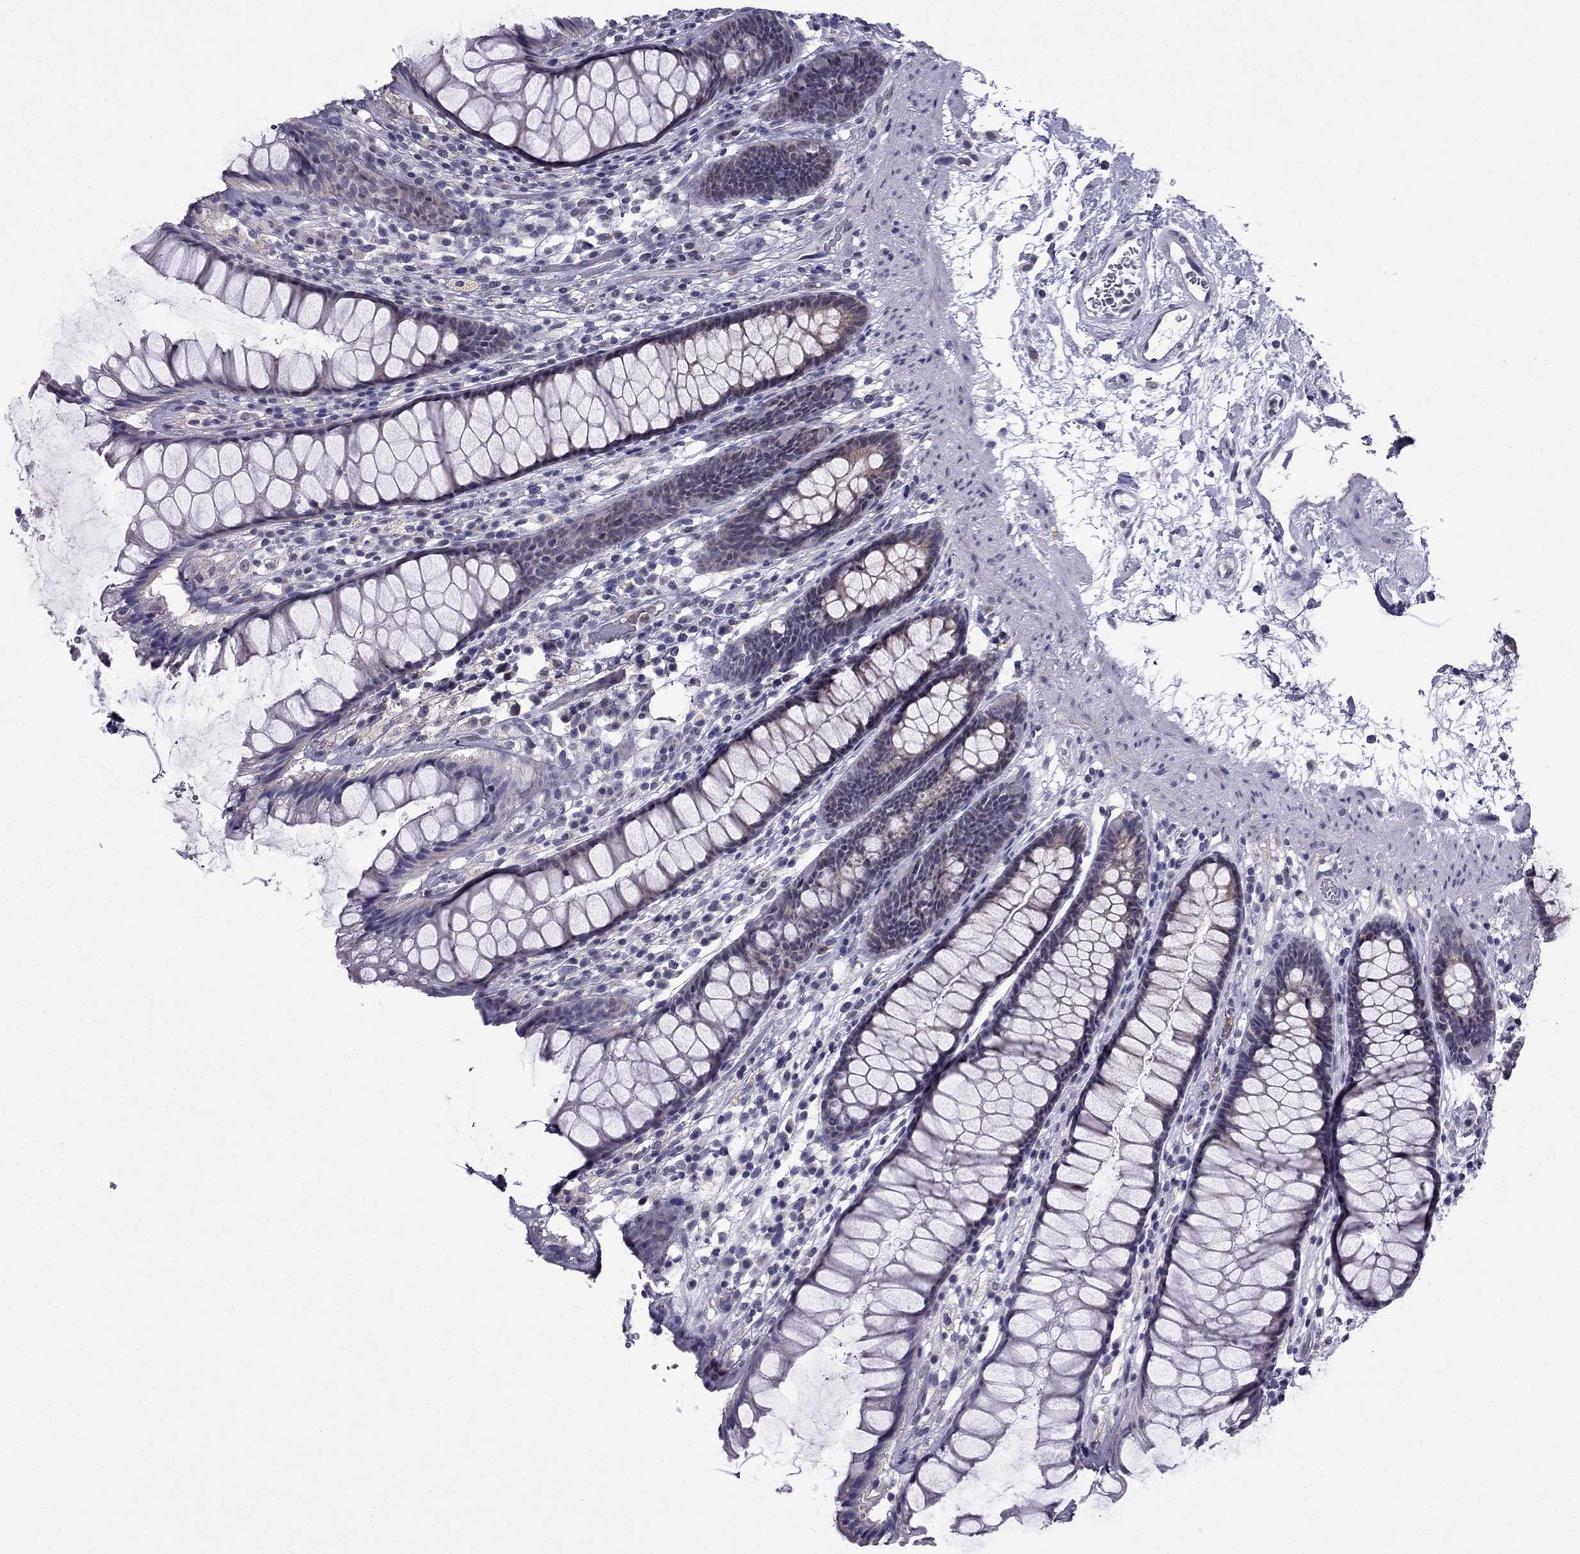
{"staining": {"intensity": "weak", "quantity": "<25%", "location": "cytoplasmic/membranous"}, "tissue": "rectum", "cell_type": "Glandular cells", "image_type": "normal", "snomed": [{"axis": "morphology", "description": "Normal tissue, NOS"}, {"axis": "topography", "description": "Rectum"}], "caption": "IHC histopathology image of normal rectum: rectum stained with DAB shows no significant protein staining in glandular cells. (DAB IHC with hematoxylin counter stain).", "gene": "SLC6A2", "patient": {"sex": "male", "age": 72}}